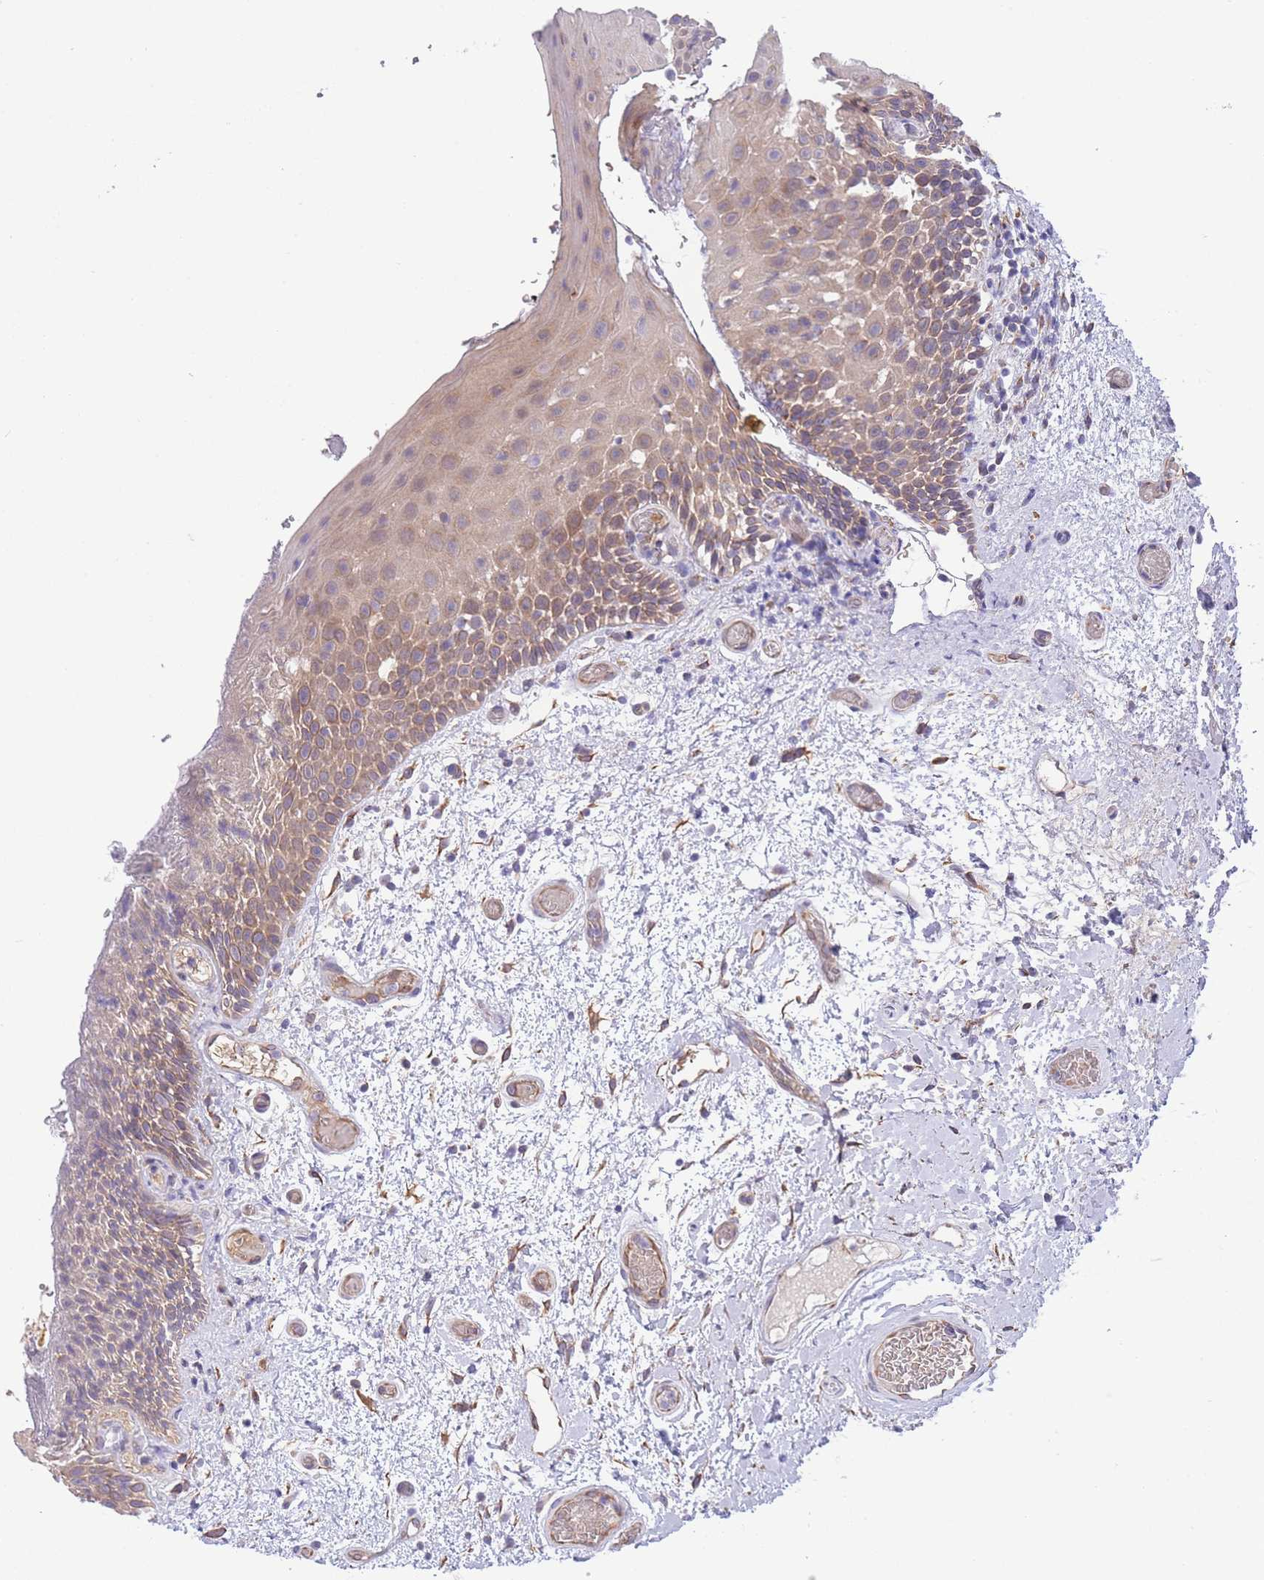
{"staining": {"intensity": "moderate", "quantity": "25%-75%", "location": "cytoplasmic/membranous"}, "tissue": "oral mucosa", "cell_type": "Squamous epithelial cells", "image_type": "normal", "snomed": [{"axis": "morphology", "description": "Normal tissue, NOS"}, {"axis": "morphology", "description": "Squamous cell carcinoma, NOS"}, {"axis": "topography", "description": "Oral tissue"}, {"axis": "topography", "description": "Tounge, NOS"}, {"axis": "topography", "description": "Head-Neck"}], "caption": "Immunohistochemistry image of normal oral mucosa: oral mucosa stained using IHC demonstrates medium levels of moderate protein expression localized specifically in the cytoplasmic/membranous of squamous epithelial cells, appearing as a cytoplasmic/membranous brown color.", "gene": "WWOX", "patient": {"sex": "male", "age": 76}}